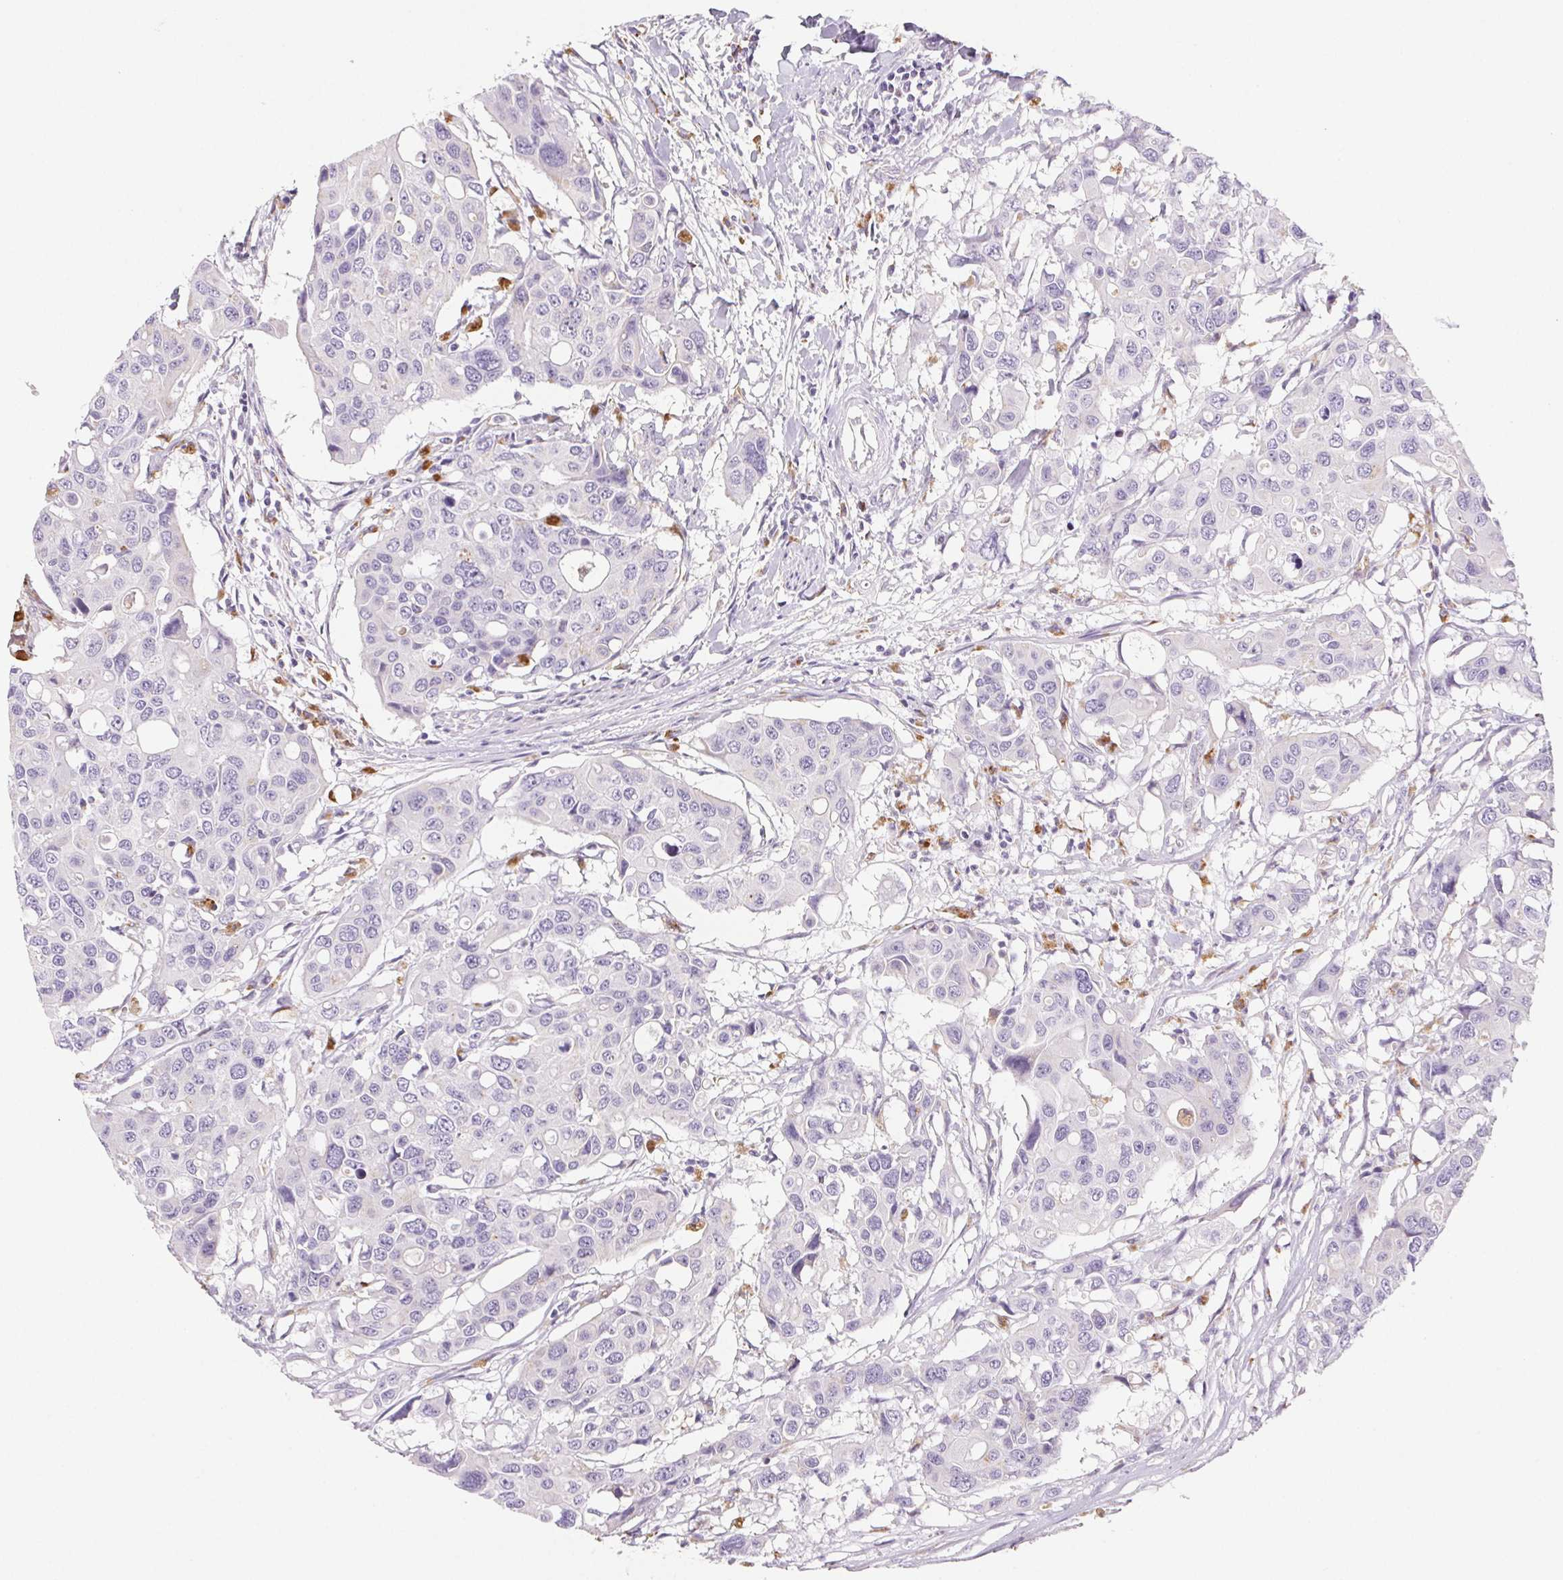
{"staining": {"intensity": "negative", "quantity": "none", "location": "none"}, "tissue": "colorectal cancer", "cell_type": "Tumor cells", "image_type": "cancer", "snomed": [{"axis": "morphology", "description": "Adenocarcinoma, NOS"}, {"axis": "topography", "description": "Colon"}], "caption": "Tumor cells are negative for protein expression in human colorectal adenocarcinoma. The staining is performed using DAB brown chromogen with nuclei counter-stained in using hematoxylin.", "gene": "LIPA", "patient": {"sex": "male", "age": 77}}